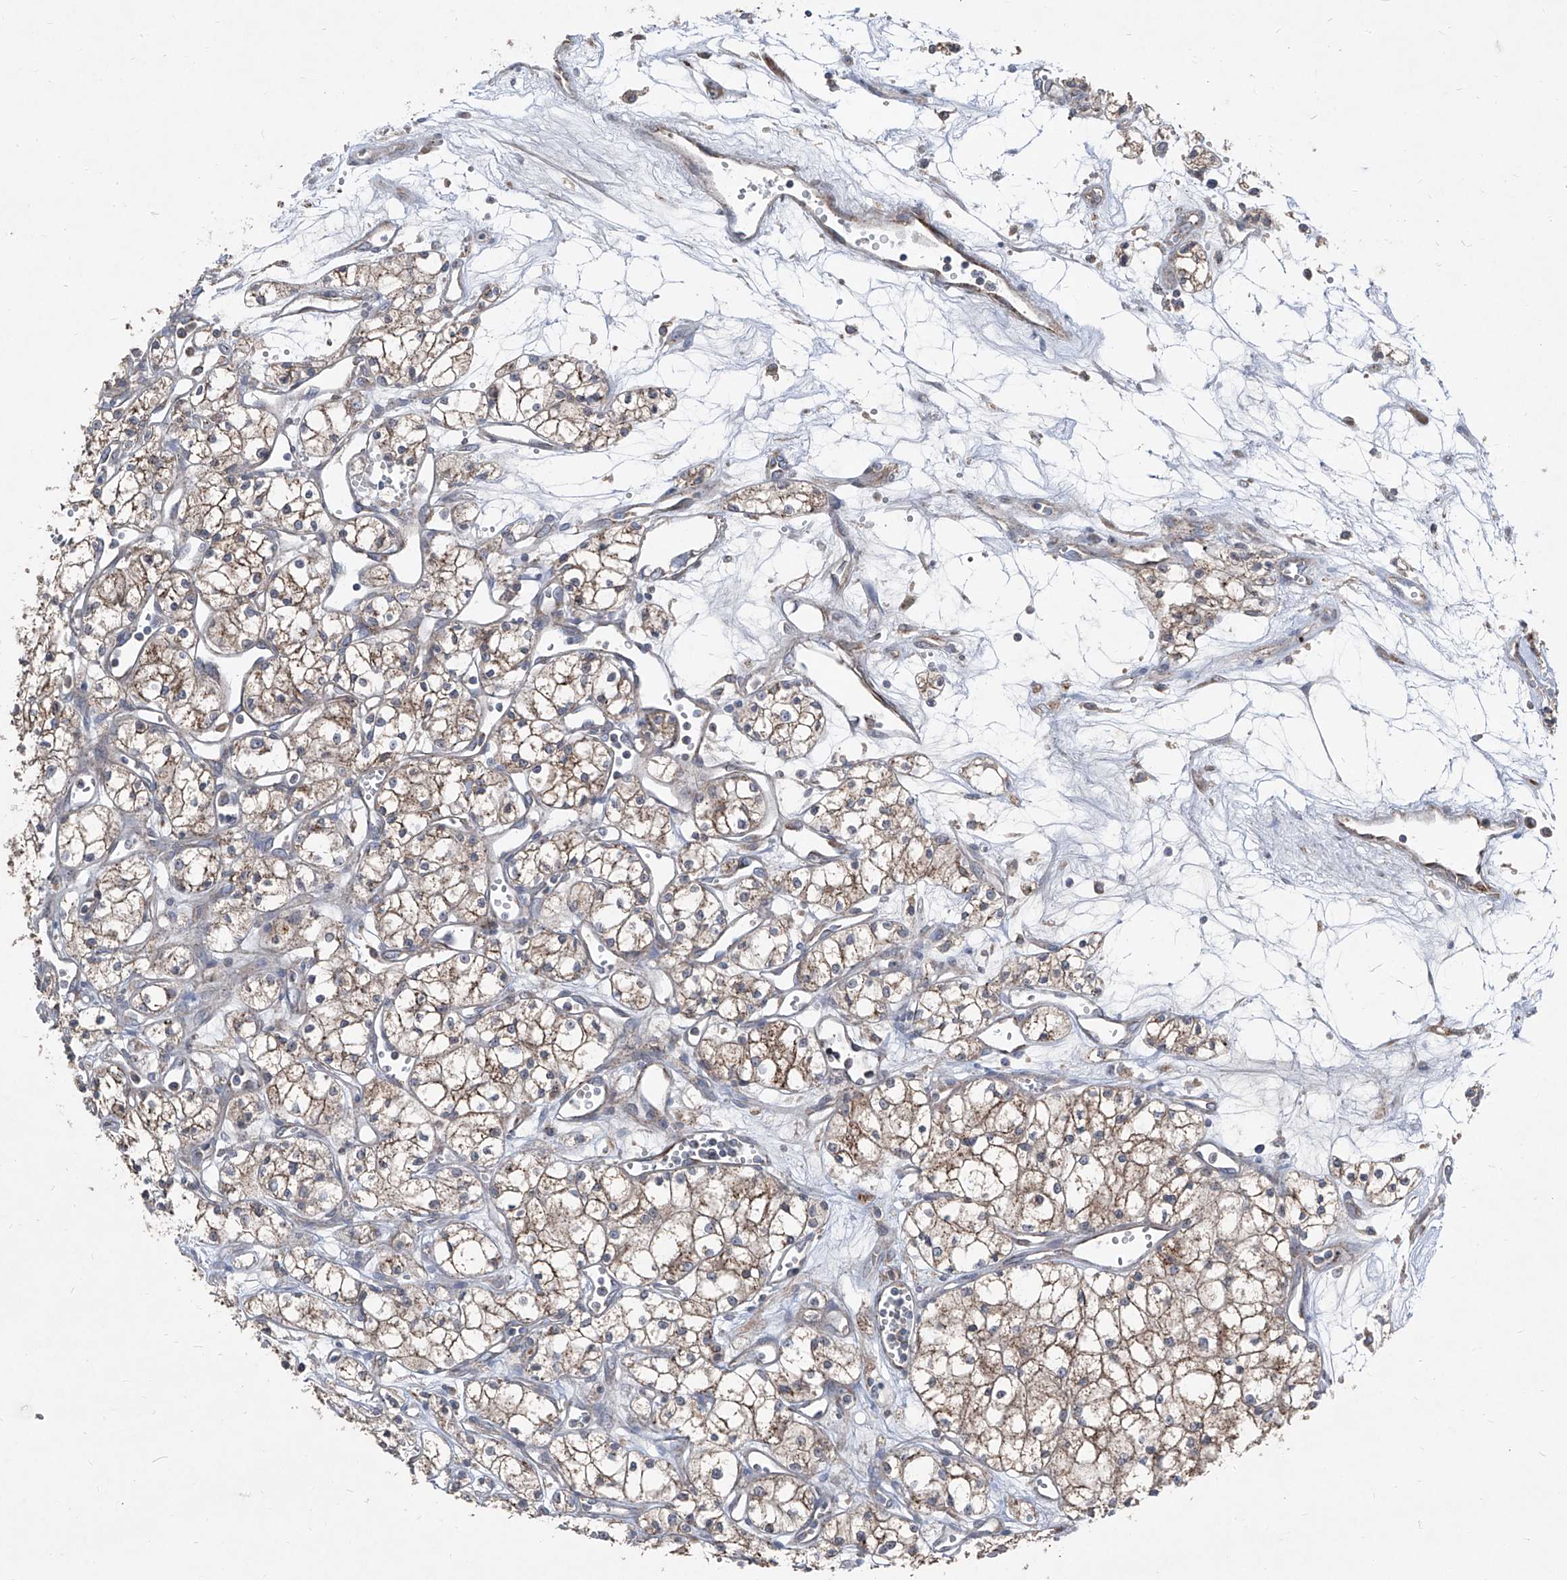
{"staining": {"intensity": "moderate", "quantity": ">75%", "location": "cytoplasmic/membranous"}, "tissue": "renal cancer", "cell_type": "Tumor cells", "image_type": "cancer", "snomed": [{"axis": "morphology", "description": "Adenocarcinoma, NOS"}, {"axis": "topography", "description": "Kidney"}], "caption": "IHC (DAB) staining of human renal adenocarcinoma reveals moderate cytoplasmic/membranous protein staining in approximately >75% of tumor cells. Immunohistochemistry (ihc) stains the protein of interest in brown and the nuclei are stained blue.", "gene": "ABCD3", "patient": {"sex": "male", "age": 59}}